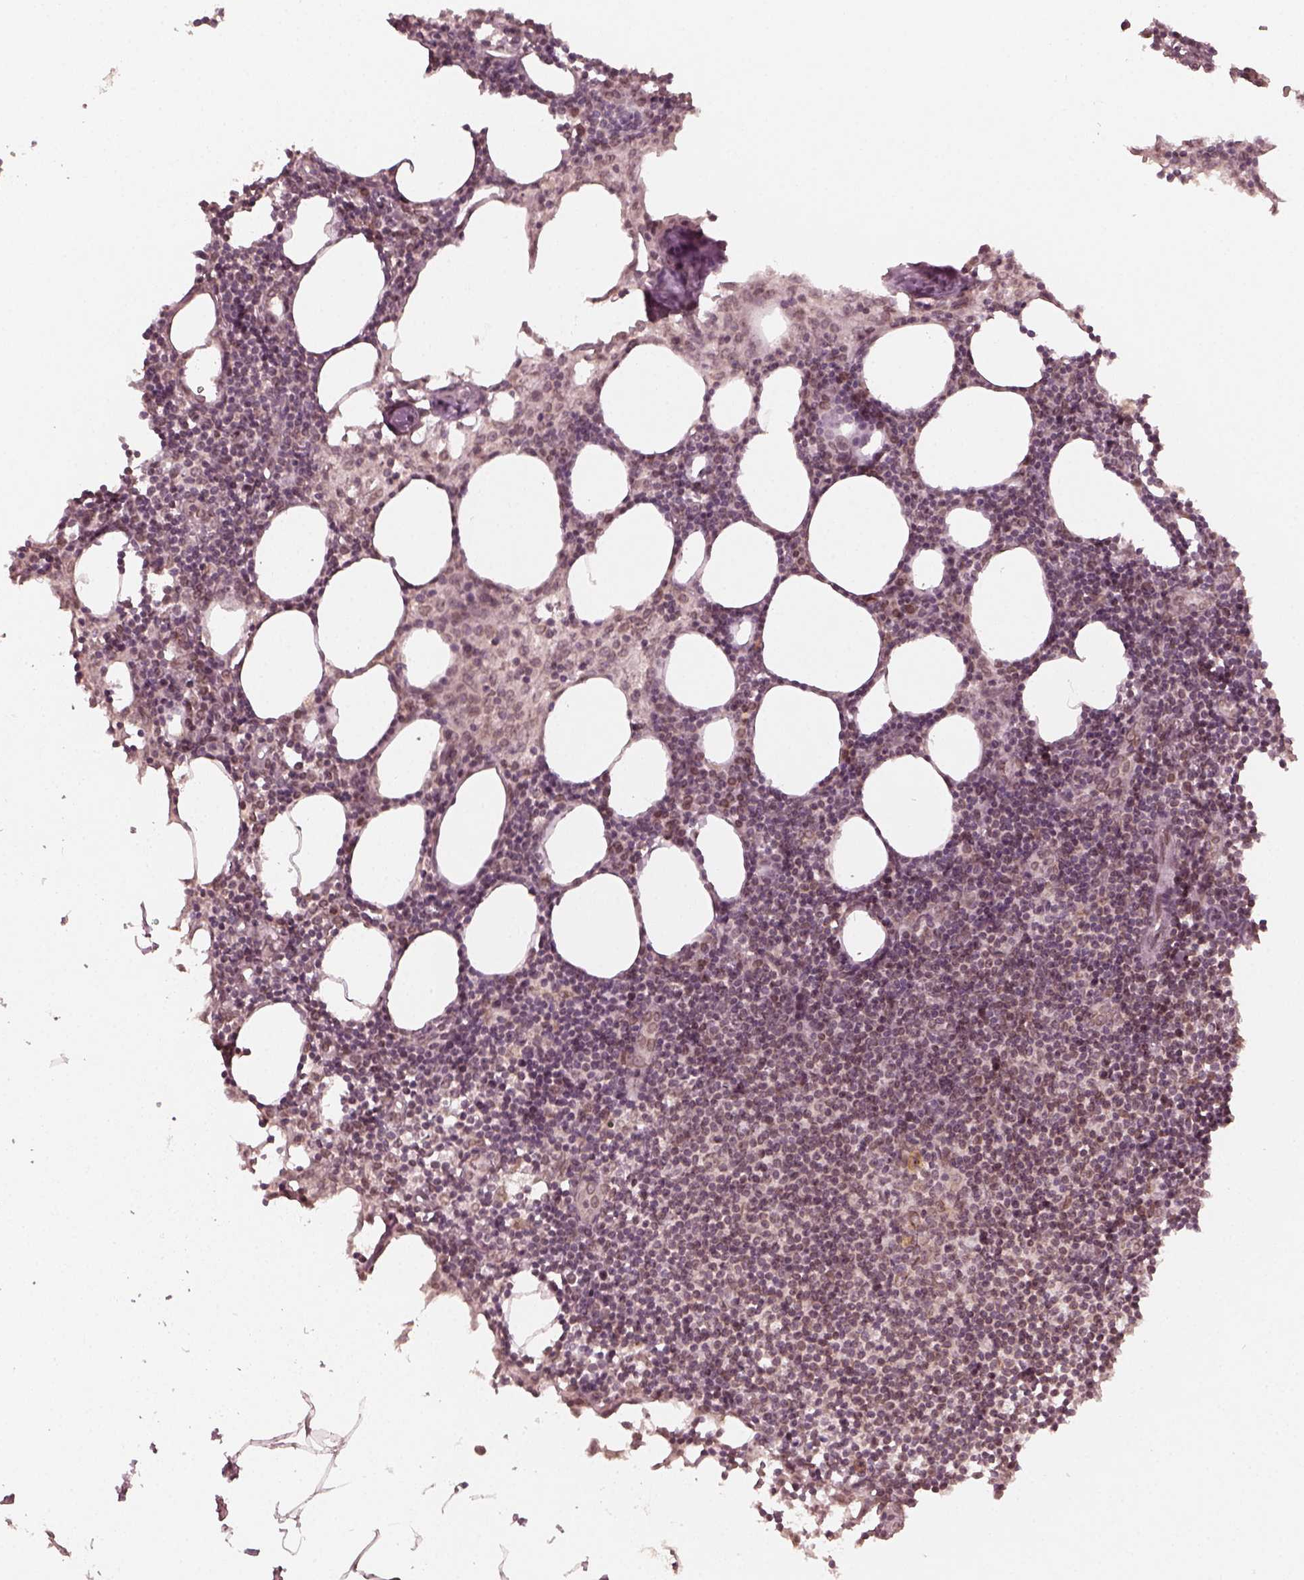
{"staining": {"intensity": "moderate", "quantity": "25%-75%", "location": "cytoplasmic/membranous,nuclear"}, "tissue": "lymph node", "cell_type": "Germinal center cells", "image_type": "normal", "snomed": [{"axis": "morphology", "description": "Normal tissue, NOS"}, {"axis": "topography", "description": "Lymph node"}], "caption": "Immunohistochemical staining of normal lymph node displays medium levels of moderate cytoplasmic/membranous,nuclear expression in about 25%-75% of germinal center cells. (Brightfield microscopy of DAB IHC at high magnification).", "gene": "DCAF12", "patient": {"sex": "female", "age": 52}}